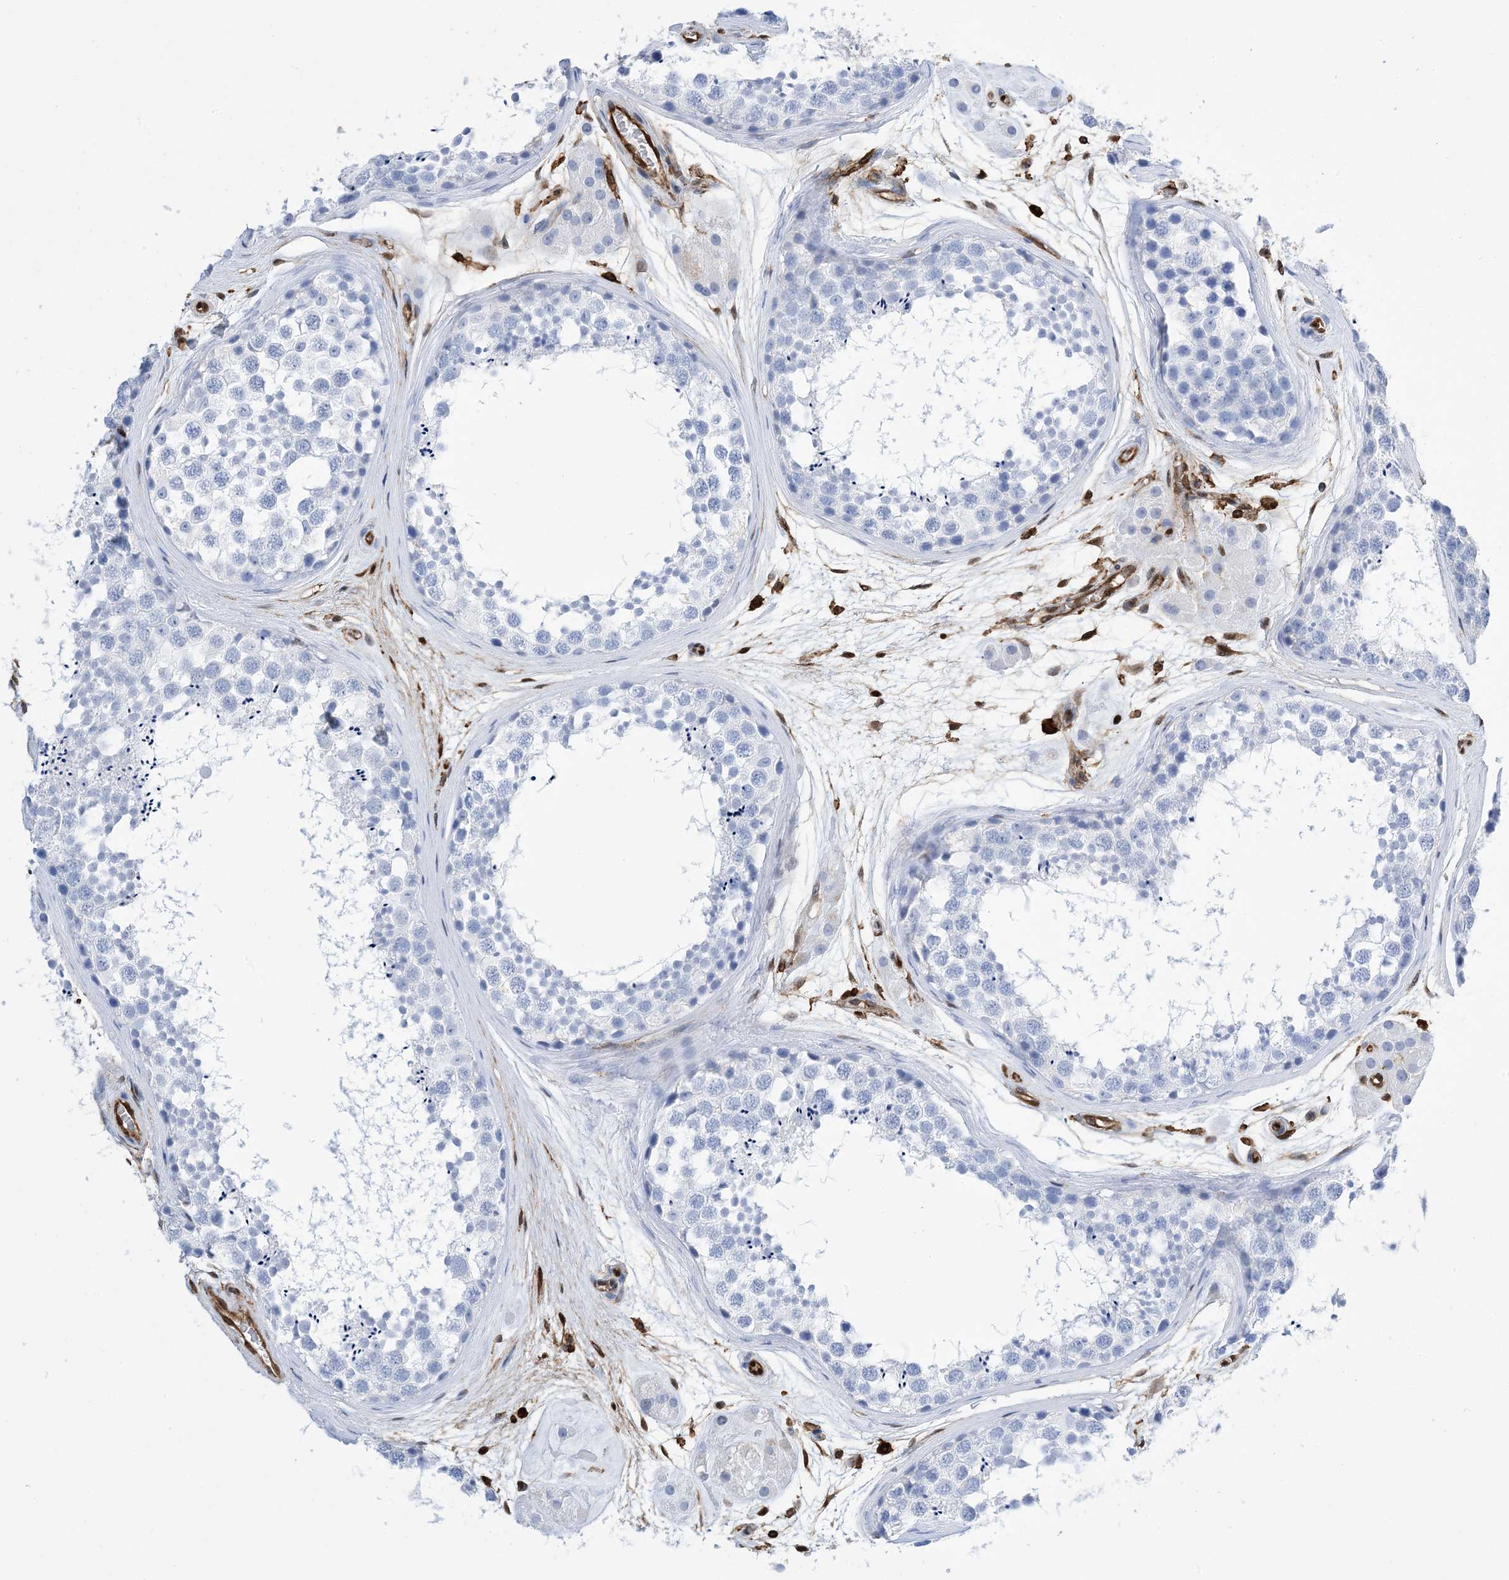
{"staining": {"intensity": "negative", "quantity": "none", "location": "none"}, "tissue": "testis", "cell_type": "Cells in seminiferous ducts", "image_type": "normal", "snomed": [{"axis": "morphology", "description": "Normal tissue, NOS"}, {"axis": "topography", "description": "Testis"}], "caption": "Cells in seminiferous ducts are negative for brown protein staining in normal testis.", "gene": "ANXA1", "patient": {"sex": "male", "age": 56}}